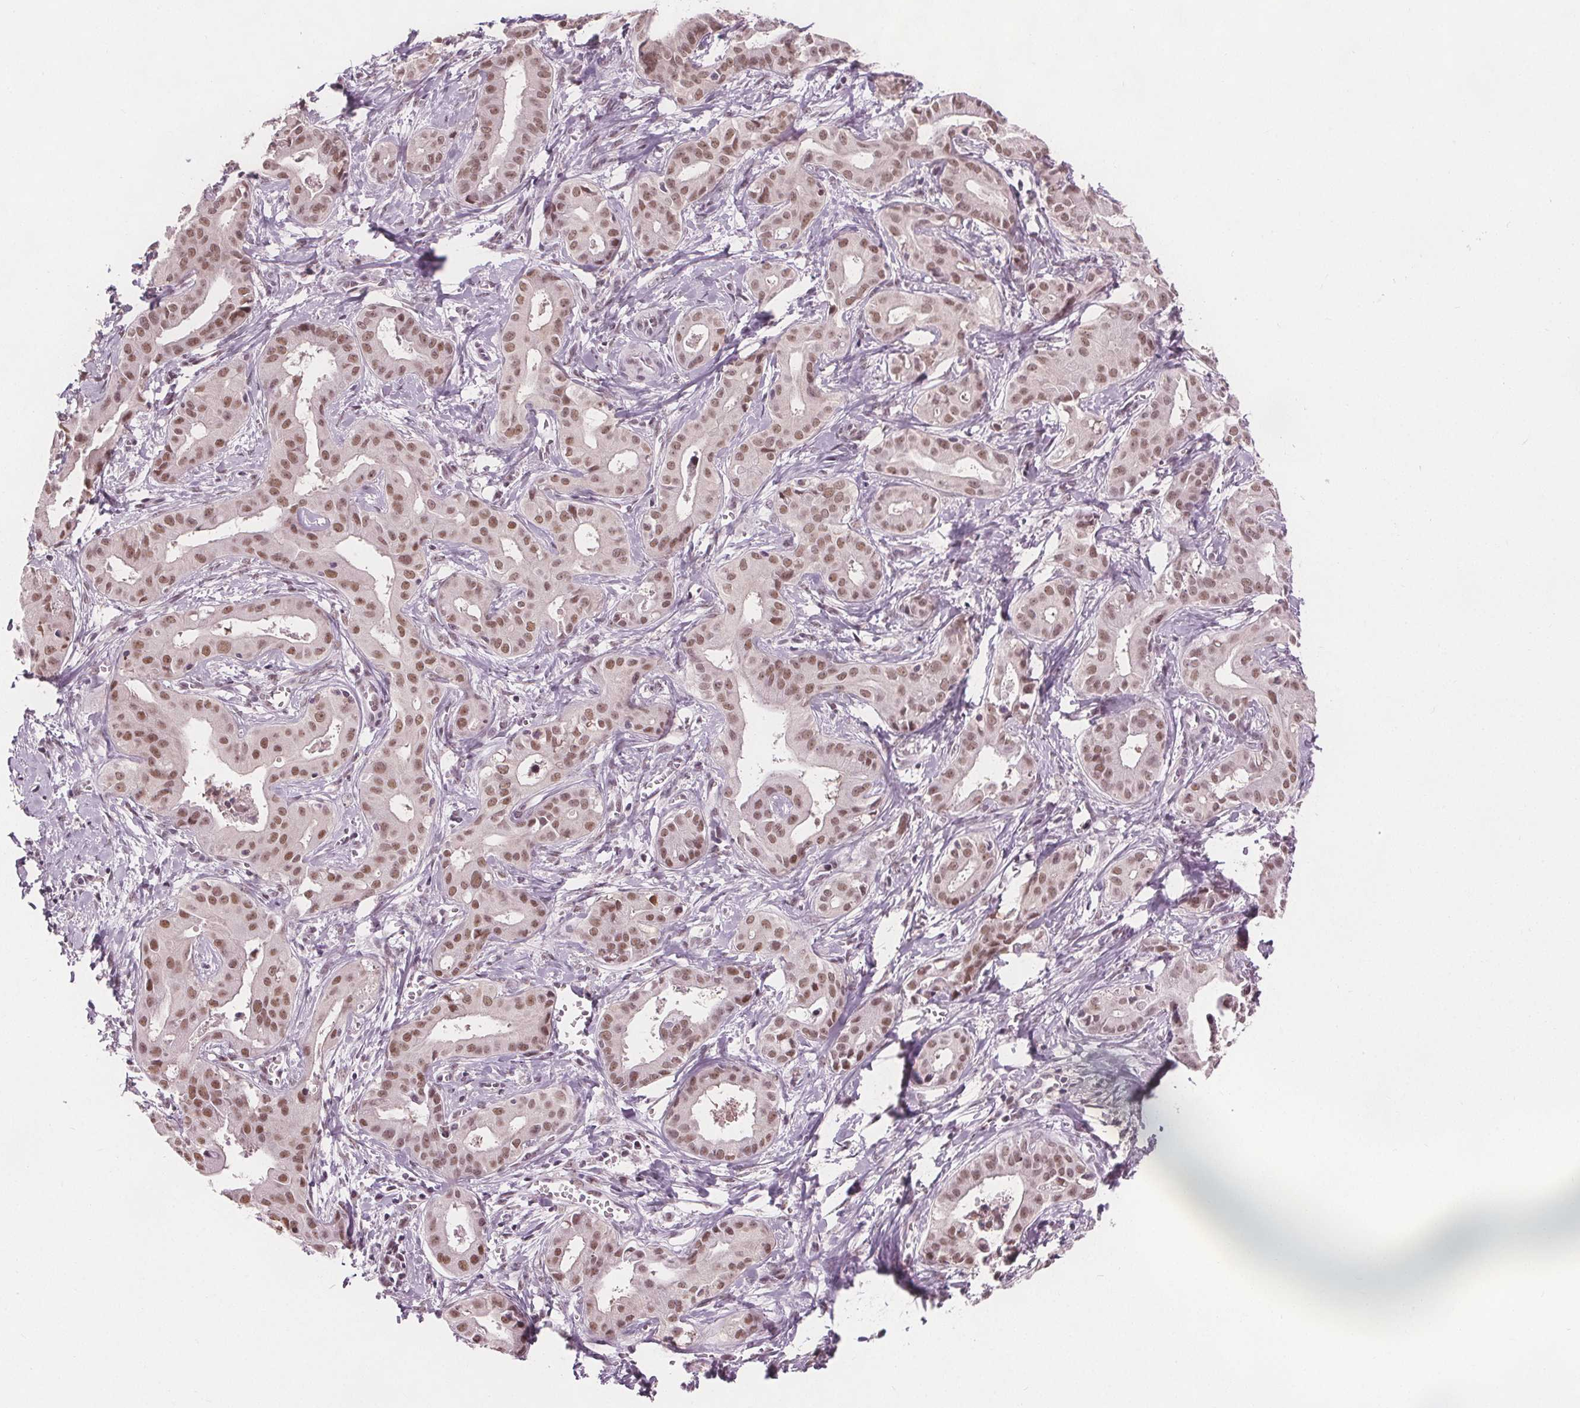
{"staining": {"intensity": "moderate", "quantity": ">75%", "location": "nuclear"}, "tissue": "liver cancer", "cell_type": "Tumor cells", "image_type": "cancer", "snomed": [{"axis": "morphology", "description": "Cholangiocarcinoma"}, {"axis": "topography", "description": "Liver"}], "caption": "Liver cholangiocarcinoma stained with immunohistochemistry shows moderate nuclear expression in approximately >75% of tumor cells.", "gene": "IWS1", "patient": {"sex": "female", "age": 65}}